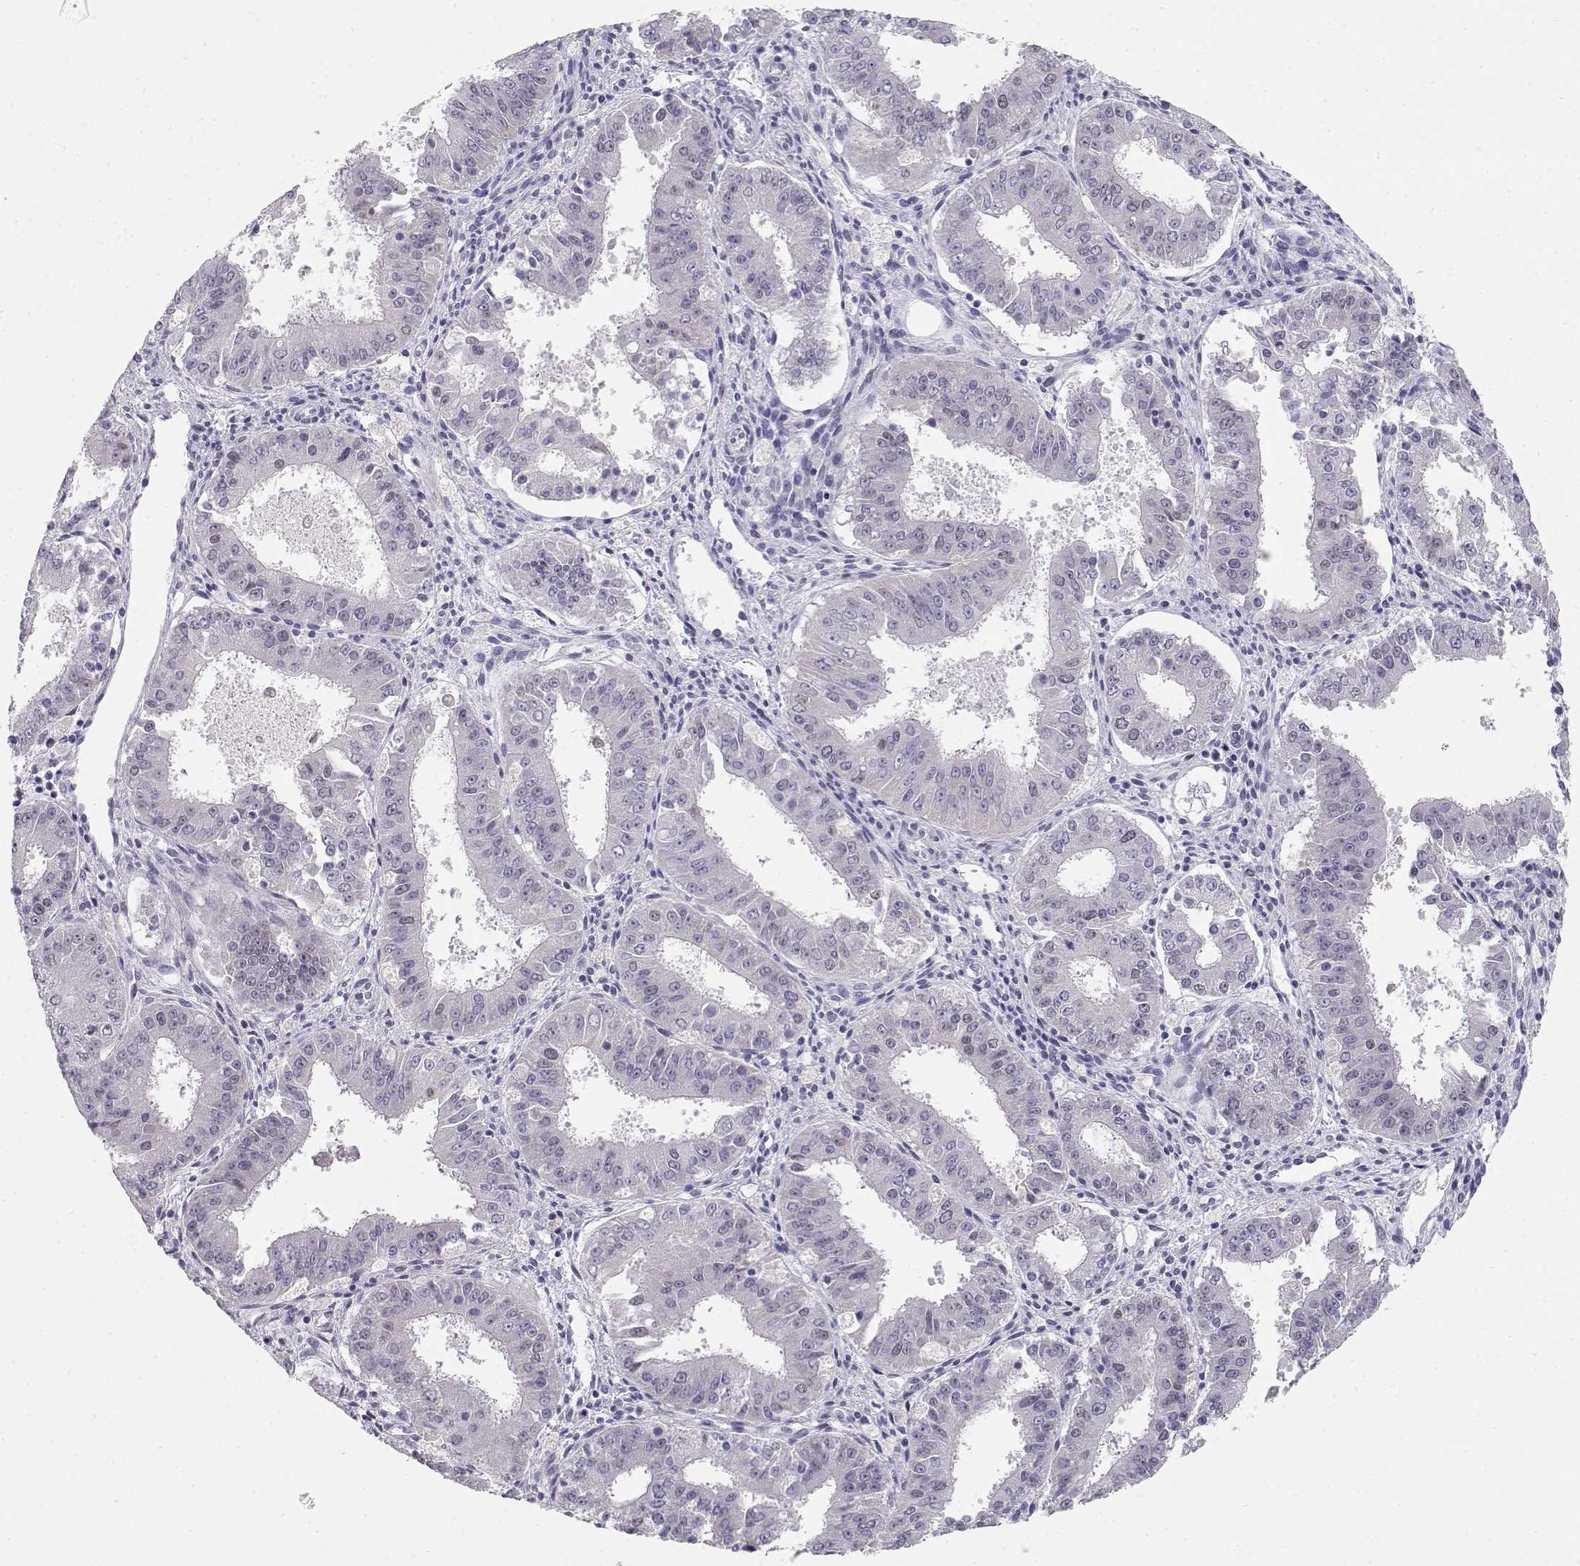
{"staining": {"intensity": "negative", "quantity": "none", "location": "none"}, "tissue": "ovarian cancer", "cell_type": "Tumor cells", "image_type": "cancer", "snomed": [{"axis": "morphology", "description": "Carcinoma, endometroid"}, {"axis": "topography", "description": "Ovary"}], "caption": "IHC image of neoplastic tissue: ovarian endometroid carcinoma stained with DAB demonstrates no significant protein positivity in tumor cells.", "gene": "OPN5", "patient": {"sex": "female", "age": 42}}